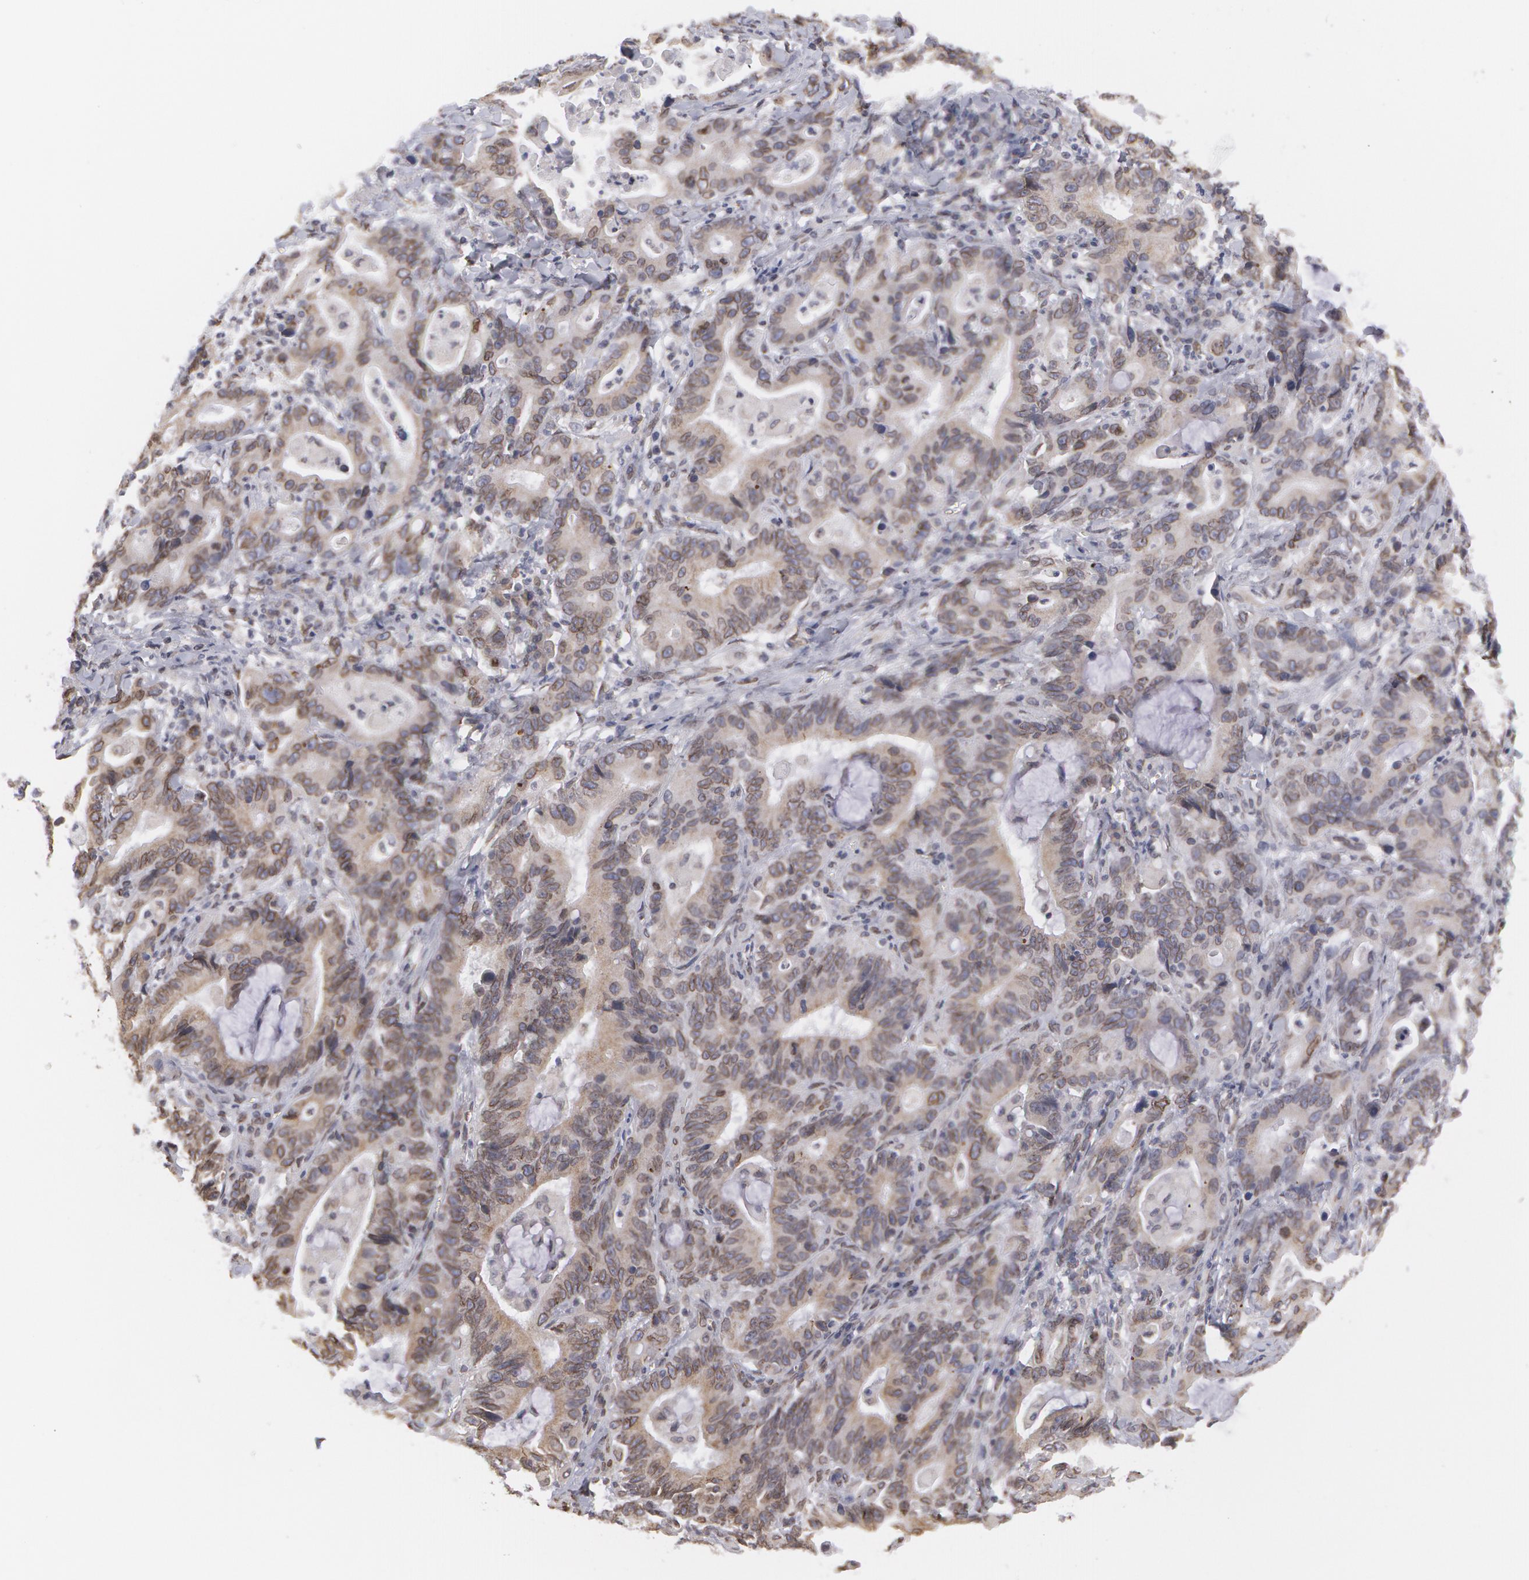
{"staining": {"intensity": "weak", "quantity": "25%-75%", "location": "nuclear"}, "tissue": "stomach cancer", "cell_type": "Tumor cells", "image_type": "cancer", "snomed": [{"axis": "morphology", "description": "Adenocarcinoma, NOS"}, {"axis": "topography", "description": "Stomach, upper"}], "caption": "Immunohistochemical staining of adenocarcinoma (stomach) demonstrates low levels of weak nuclear protein staining in about 25%-75% of tumor cells.", "gene": "EMD", "patient": {"sex": "male", "age": 63}}